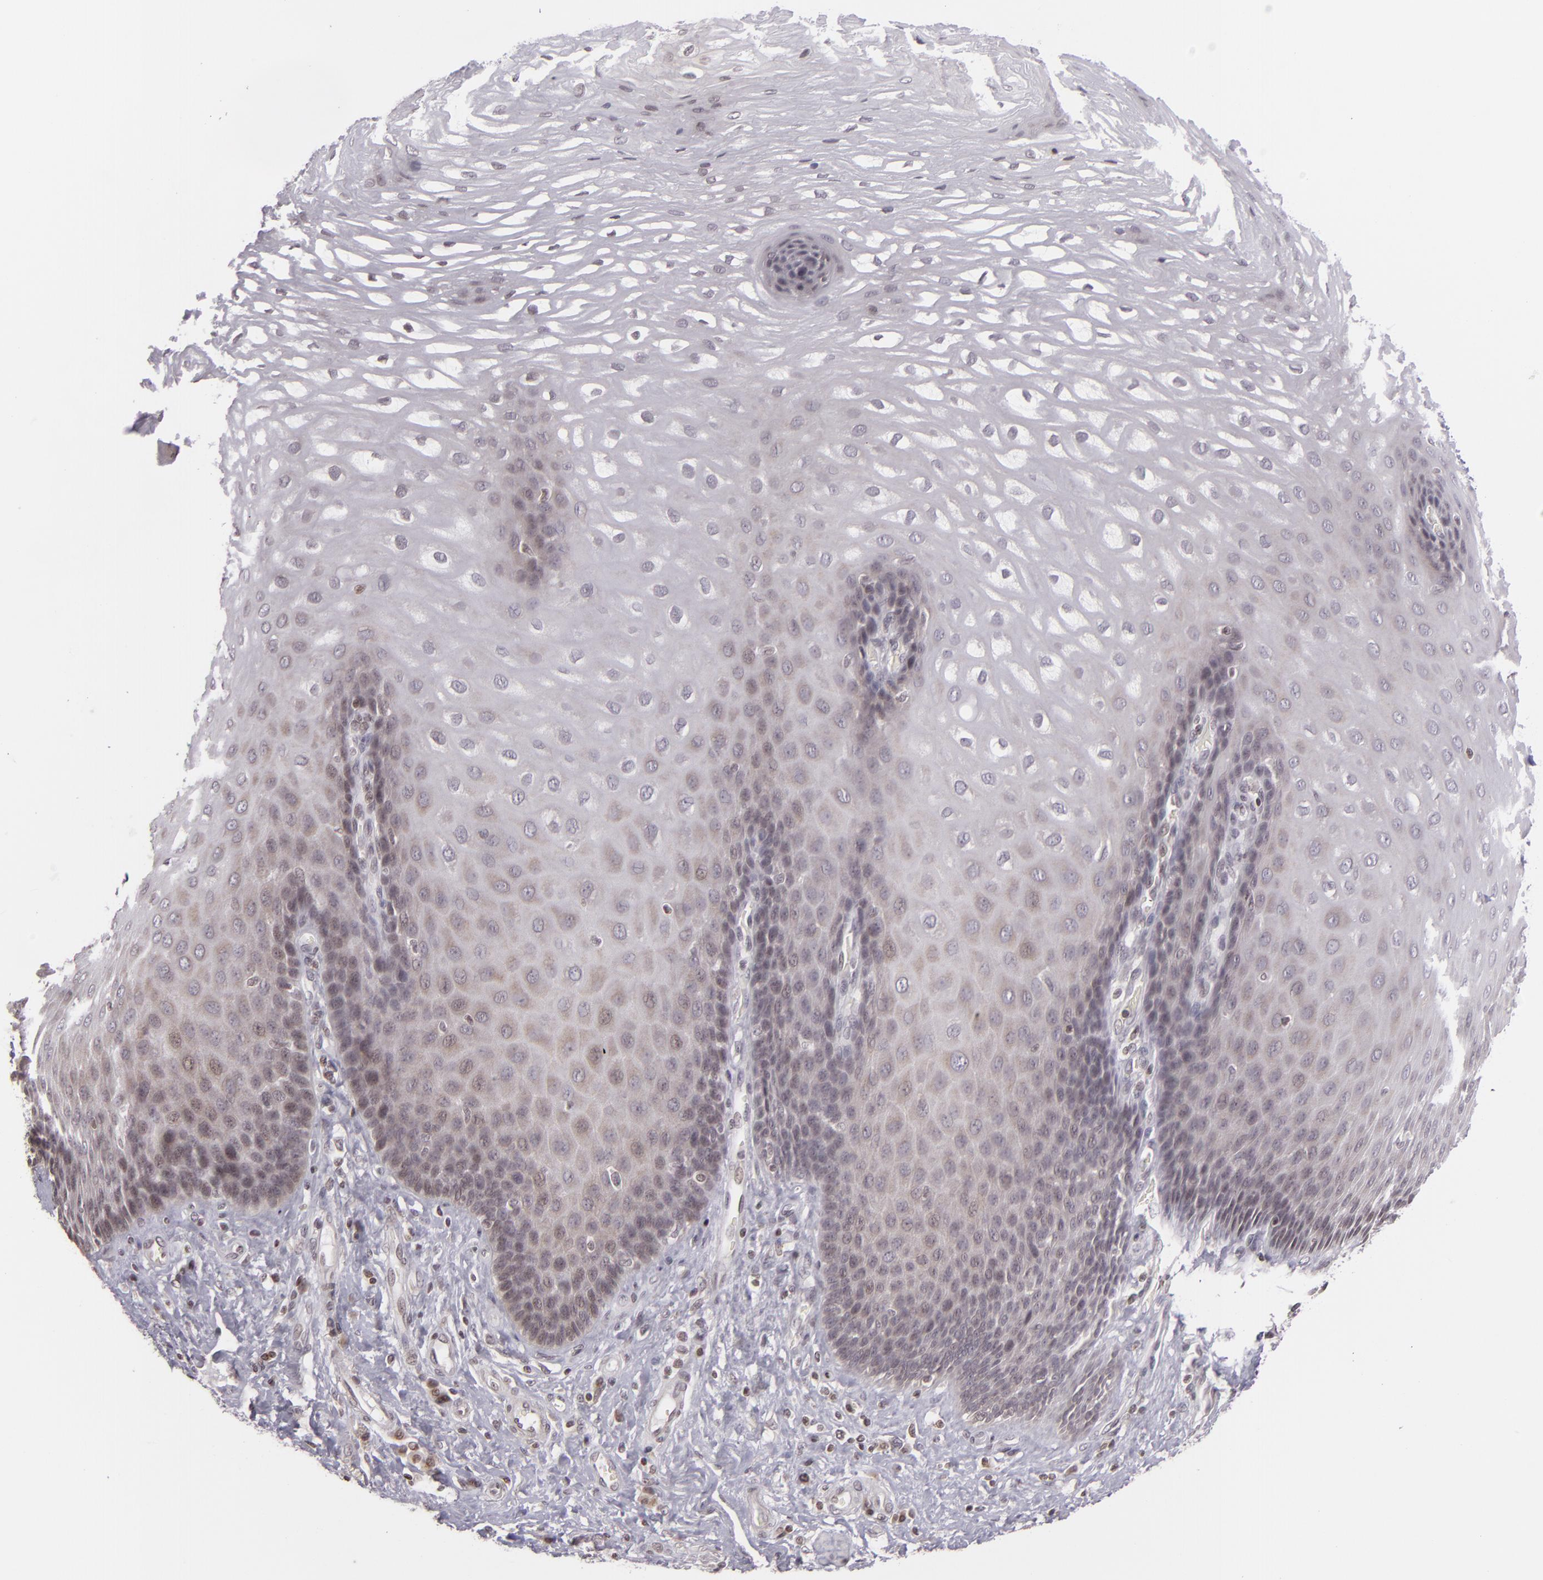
{"staining": {"intensity": "negative", "quantity": "none", "location": "none"}, "tissue": "esophagus", "cell_type": "Squamous epithelial cells", "image_type": "normal", "snomed": [{"axis": "morphology", "description": "Normal tissue, NOS"}, {"axis": "morphology", "description": "Adenocarcinoma, NOS"}, {"axis": "topography", "description": "Esophagus"}, {"axis": "topography", "description": "Stomach"}], "caption": "Immunohistochemistry (IHC) of unremarkable human esophagus displays no staining in squamous epithelial cells.", "gene": "AKAP6", "patient": {"sex": "male", "age": 62}}